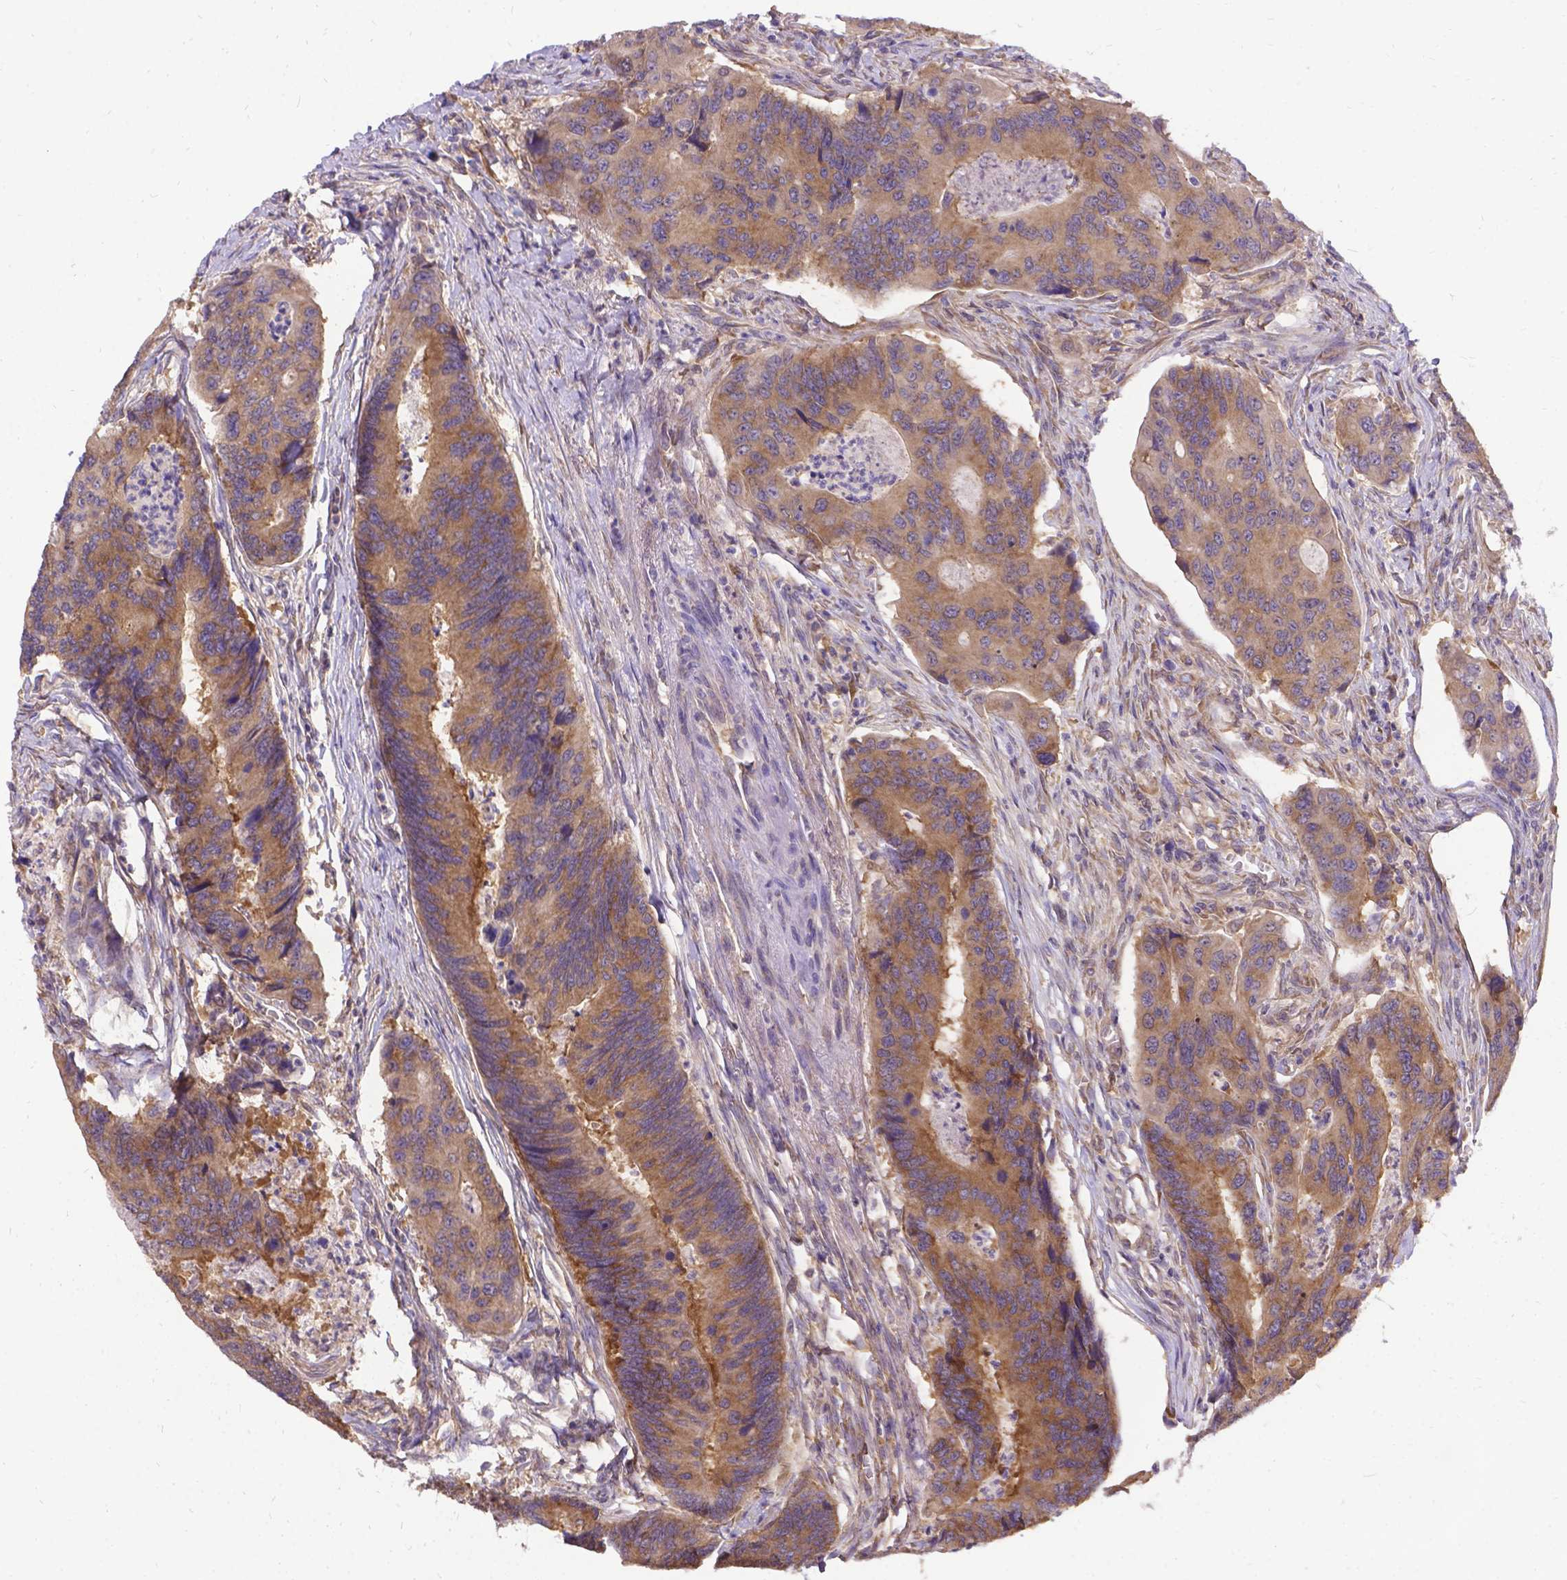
{"staining": {"intensity": "moderate", "quantity": ">75%", "location": "cytoplasmic/membranous"}, "tissue": "colorectal cancer", "cell_type": "Tumor cells", "image_type": "cancer", "snomed": [{"axis": "morphology", "description": "Adenocarcinoma, NOS"}, {"axis": "topography", "description": "Colon"}], "caption": "The image shows immunohistochemical staining of colorectal adenocarcinoma. There is moderate cytoplasmic/membranous positivity is appreciated in approximately >75% of tumor cells. (DAB (3,3'-diaminobenzidine) = brown stain, brightfield microscopy at high magnification).", "gene": "DENND6A", "patient": {"sex": "female", "age": 67}}